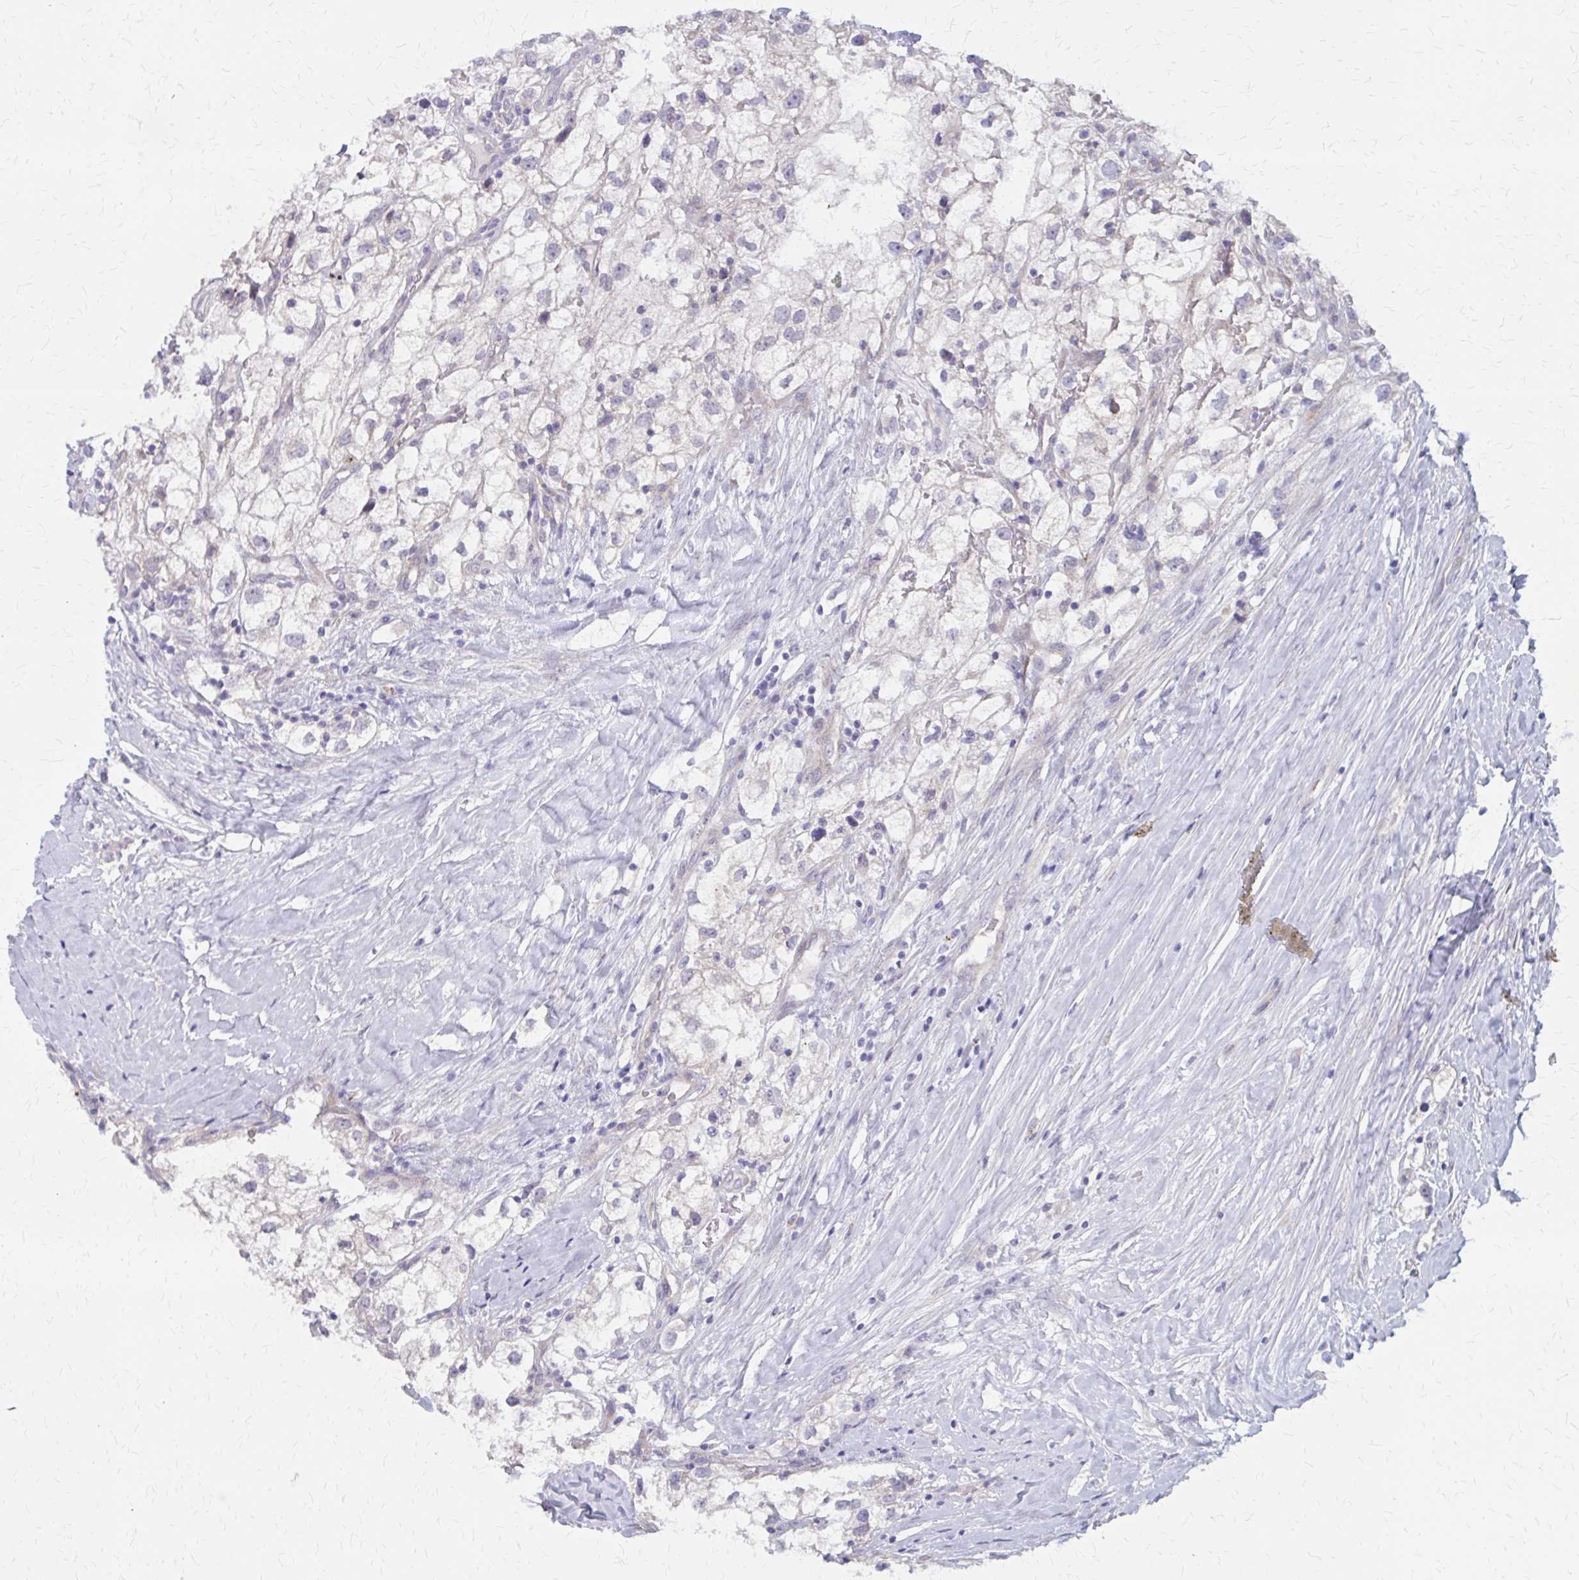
{"staining": {"intensity": "negative", "quantity": "none", "location": "none"}, "tissue": "renal cancer", "cell_type": "Tumor cells", "image_type": "cancer", "snomed": [{"axis": "morphology", "description": "Adenocarcinoma, NOS"}, {"axis": "topography", "description": "Kidney"}], "caption": "The image exhibits no significant expression in tumor cells of renal cancer.", "gene": "GLYATL2", "patient": {"sex": "male", "age": 59}}